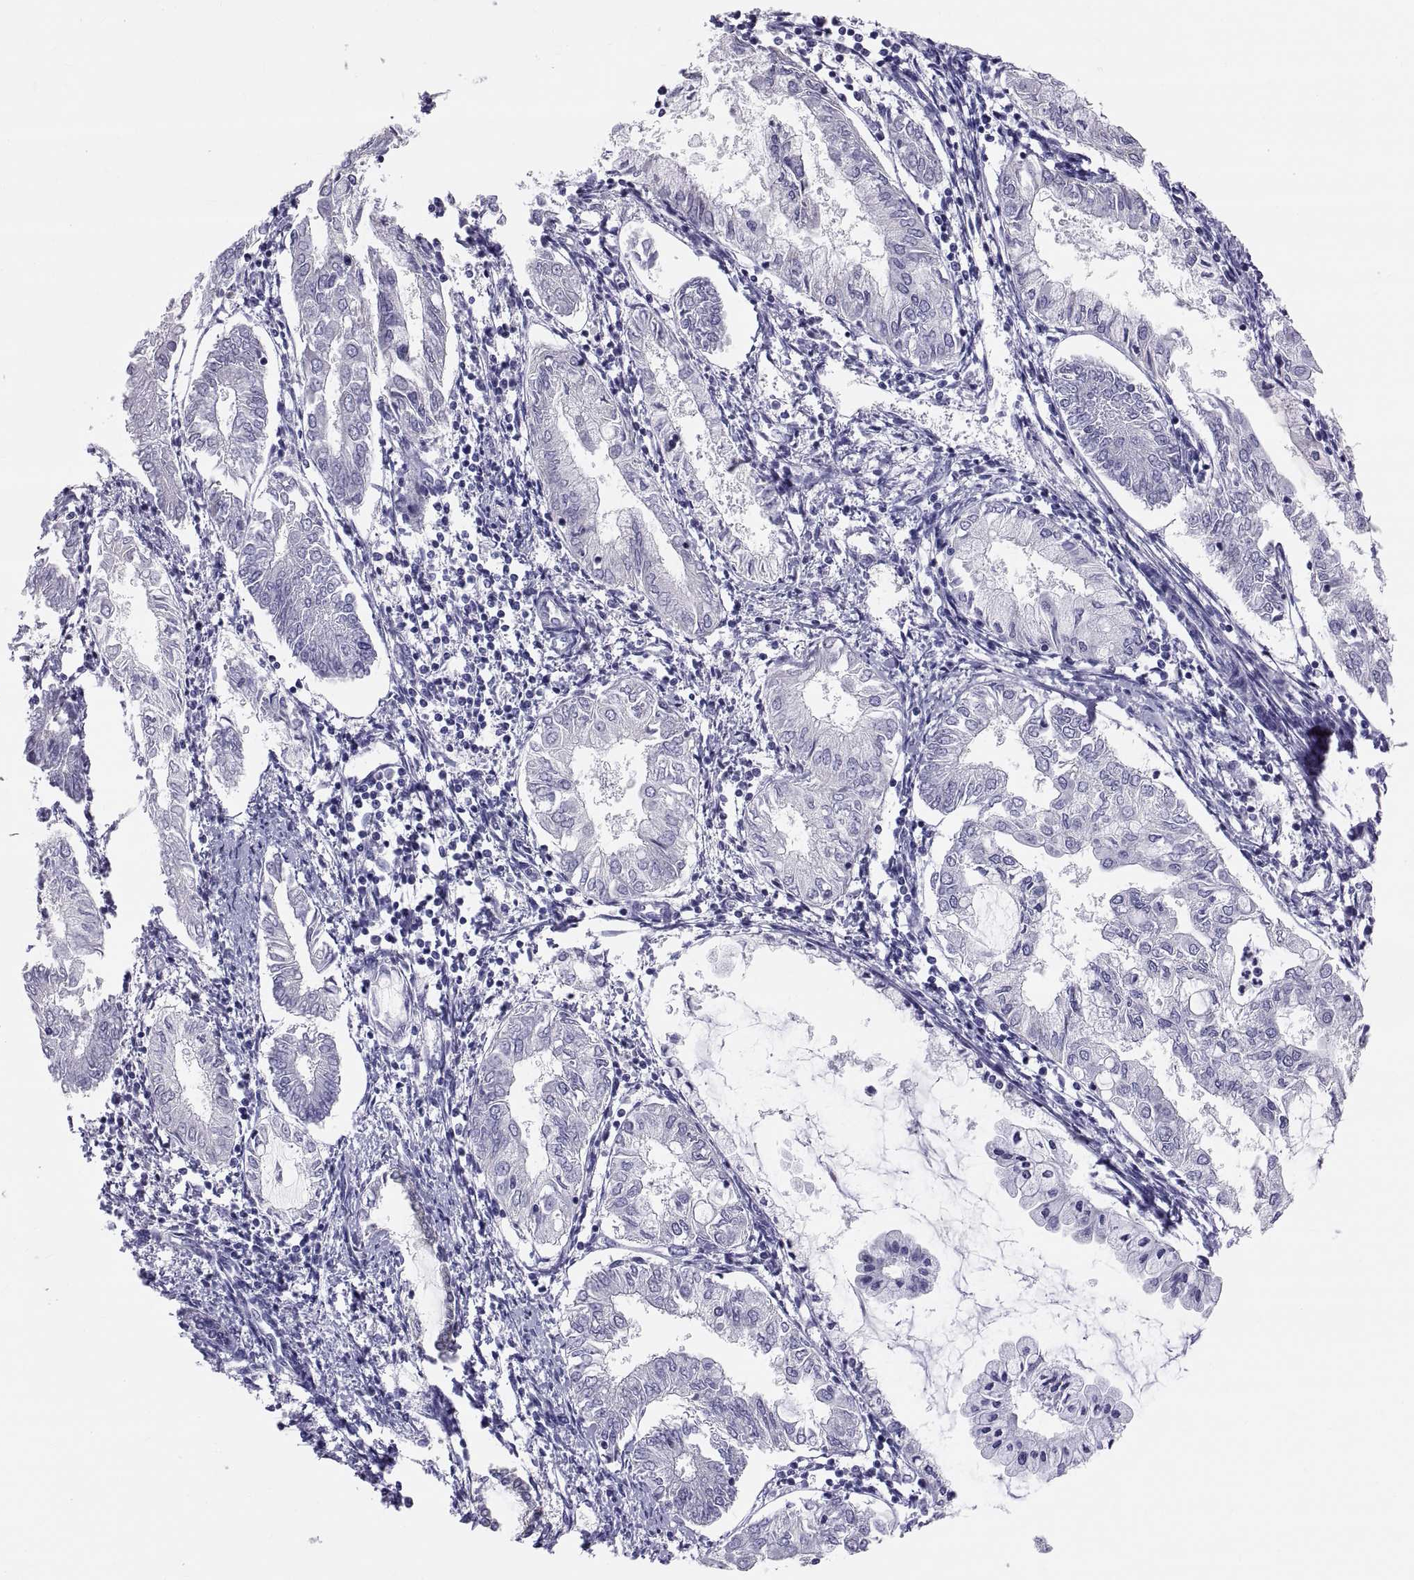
{"staining": {"intensity": "negative", "quantity": "none", "location": "none"}, "tissue": "endometrial cancer", "cell_type": "Tumor cells", "image_type": "cancer", "snomed": [{"axis": "morphology", "description": "Adenocarcinoma, NOS"}, {"axis": "topography", "description": "Endometrium"}], "caption": "High power microscopy histopathology image of an IHC histopathology image of endometrial cancer (adenocarcinoma), revealing no significant positivity in tumor cells.", "gene": "FAM170A", "patient": {"sex": "female", "age": 68}}